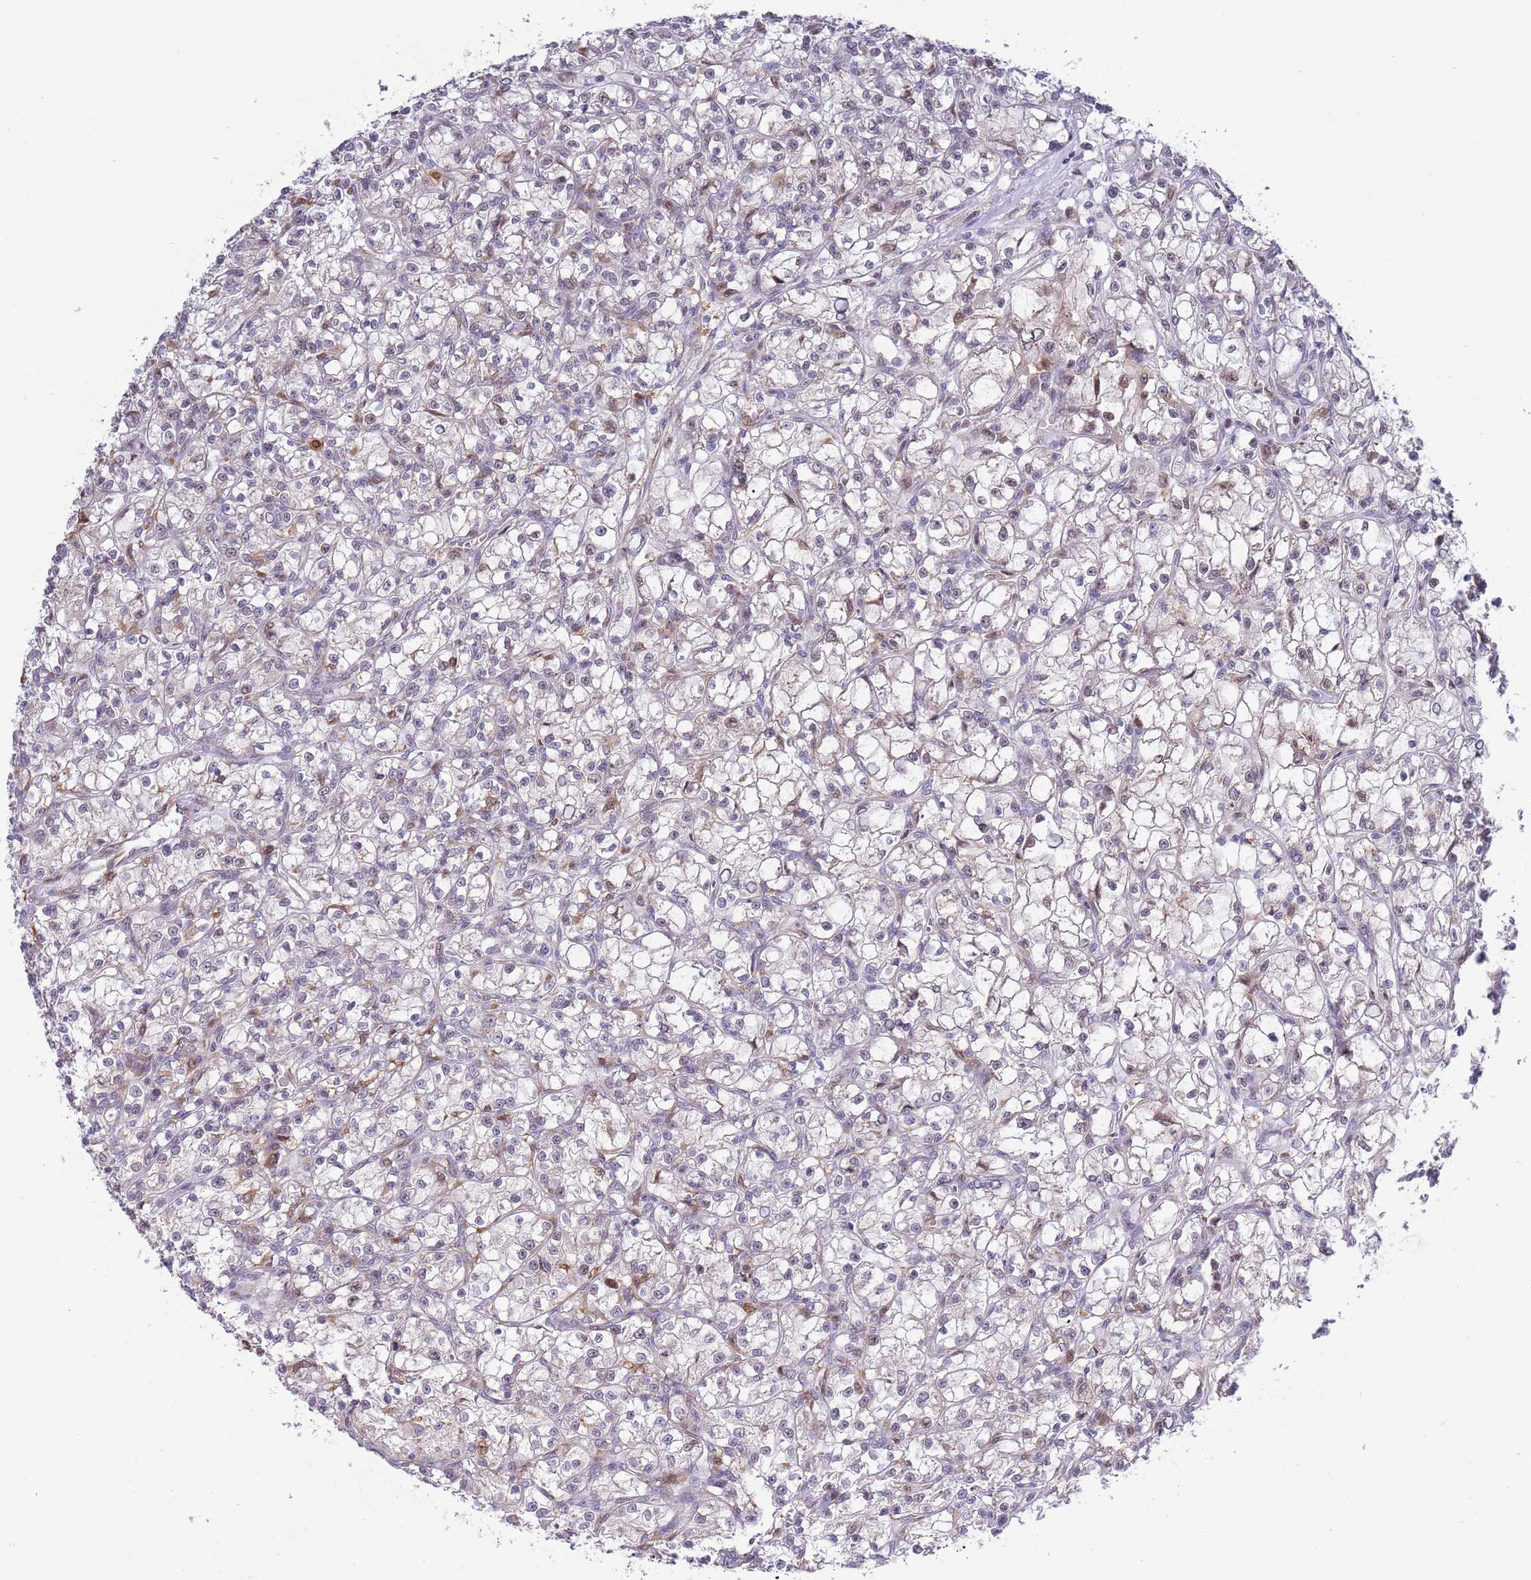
{"staining": {"intensity": "negative", "quantity": "none", "location": "none"}, "tissue": "renal cancer", "cell_type": "Tumor cells", "image_type": "cancer", "snomed": [{"axis": "morphology", "description": "Adenocarcinoma, NOS"}, {"axis": "topography", "description": "Kidney"}], "caption": "A high-resolution image shows immunohistochemistry (IHC) staining of renal cancer (adenocarcinoma), which reveals no significant positivity in tumor cells.", "gene": "CCNJL", "patient": {"sex": "female", "age": 59}}